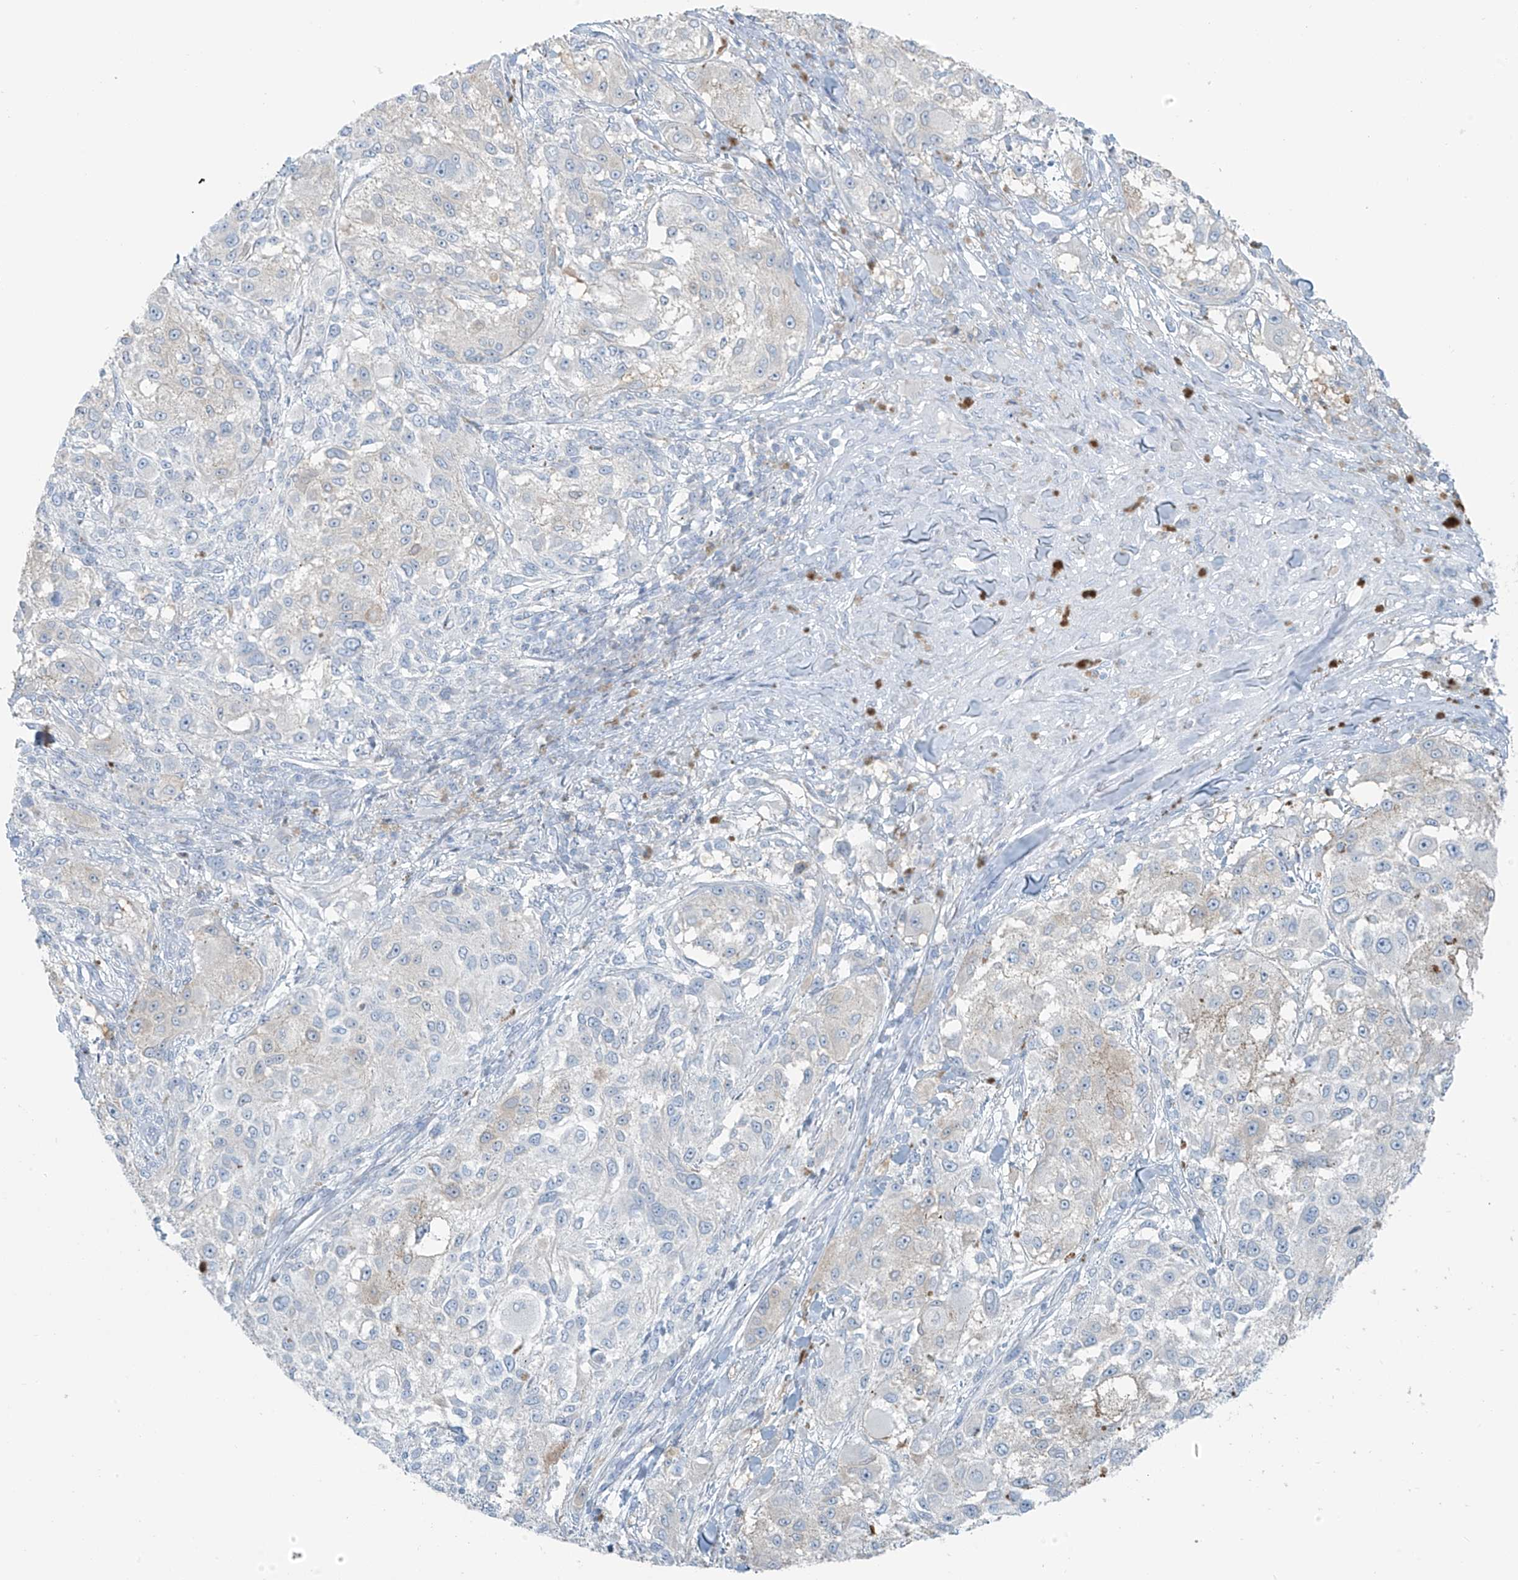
{"staining": {"intensity": "negative", "quantity": "none", "location": "none"}, "tissue": "melanoma", "cell_type": "Tumor cells", "image_type": "cancer", "snomed": [{"axis": "morphology", "description": "Necrosis, NOS"}, {"axis": "morphology", "description": "Malignant melanoma, NOS"}, {"axis": "topography", "description": "Skin"}], "caption": "DAB immunohistochemical staining of human melanoma shows no significant staining in tumor cells.", "gene": "SLC25A43", "patient": {"sex": "female", "age": 87}}